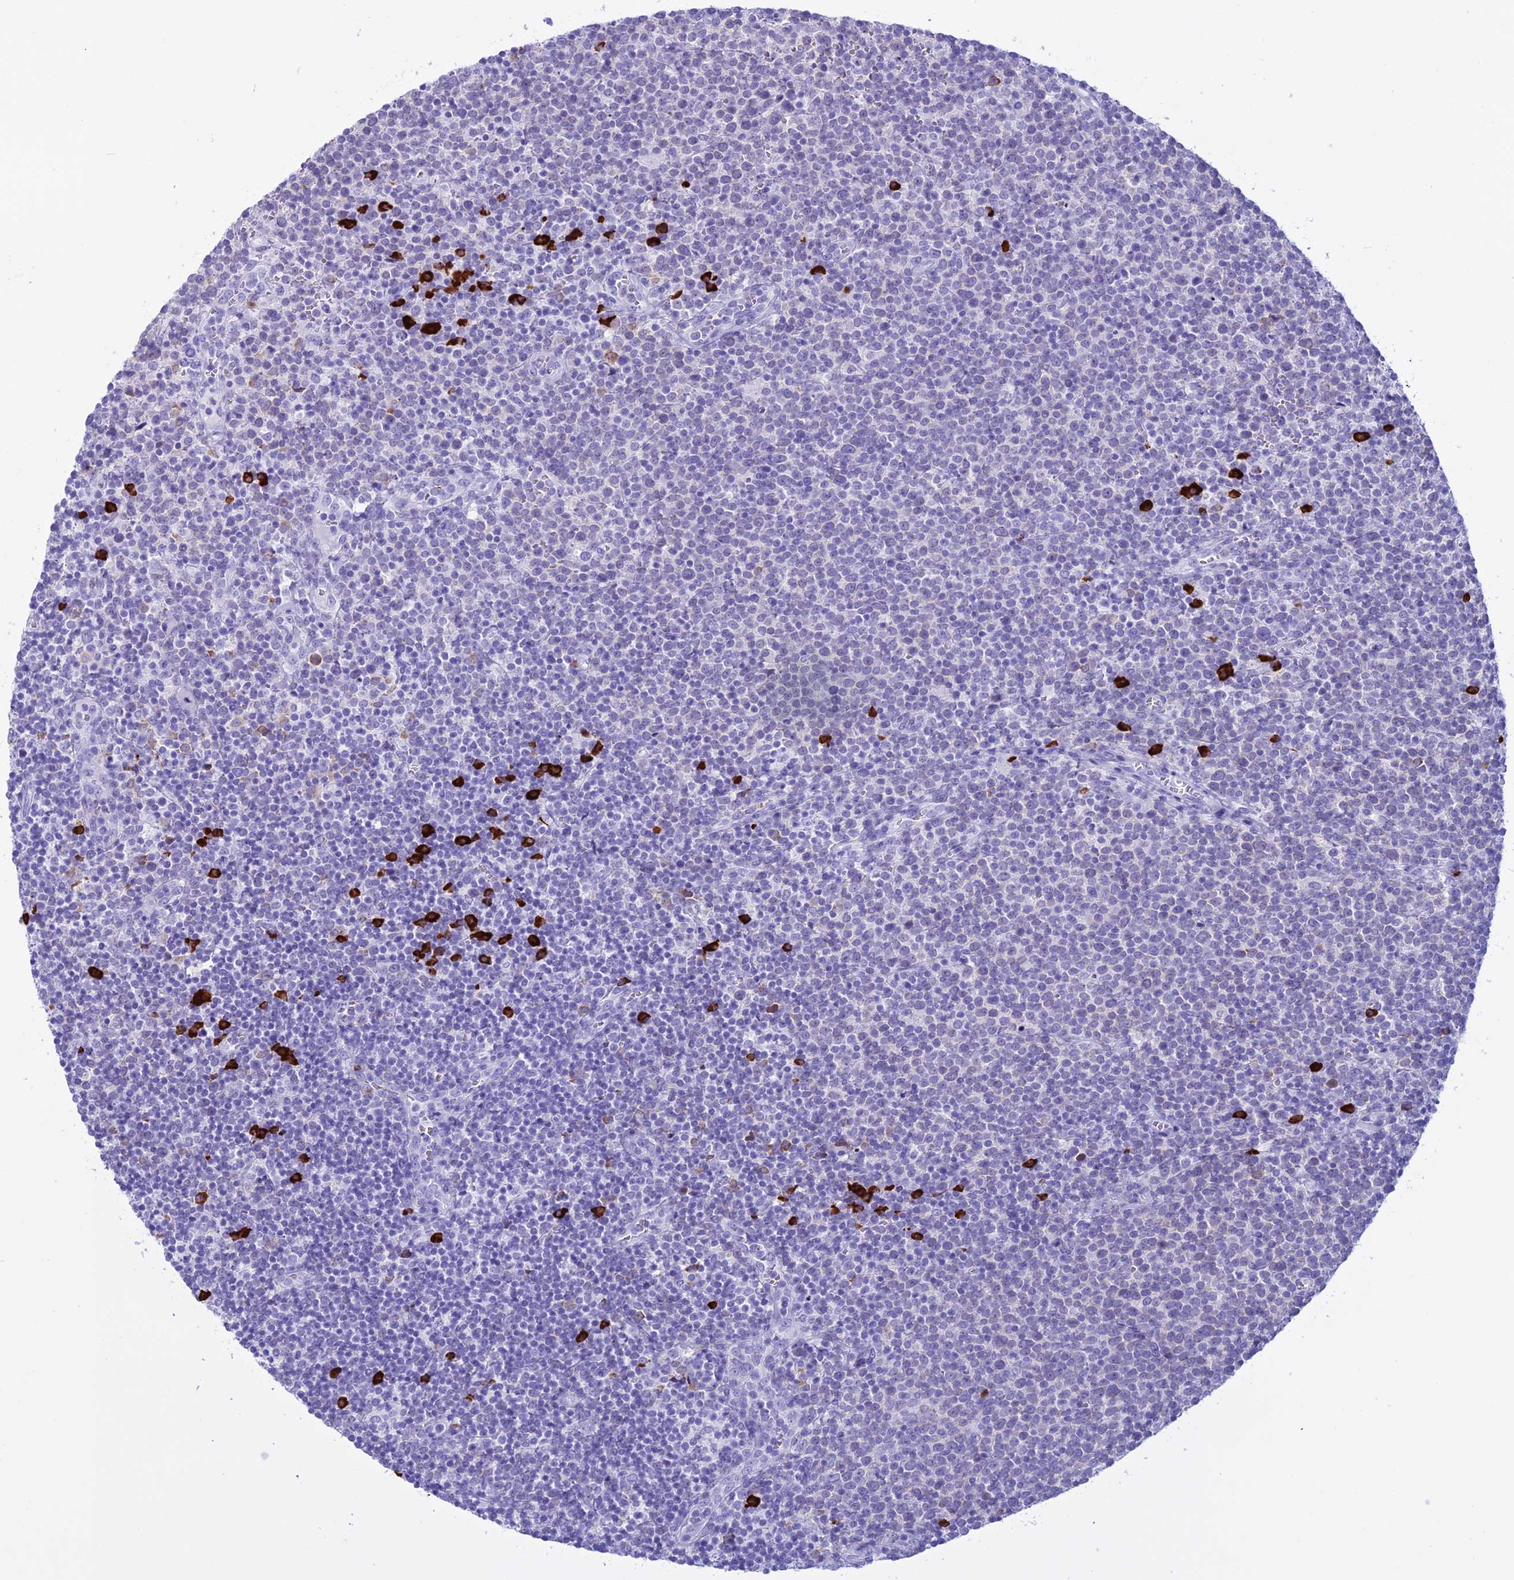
{"staining": {"intensity": "negative", "quantity": "none", "location": "none"}, "tissue": "lymphoma", "cell_type": "Tumor cells", "image_type": "cancer", "snomed": [{"axis": "morphology", "description": "Malignant lymphoma, non-Hodgkin's type, High grade"}, {"axis": "topography", "description": "Lymph node"}], "caption": "A micrograph of lymphoma stained for a protein reveals no brown staining in tumor cells.", "gene": "MZB1", "patient": {"sex": "male", "age": 61}}